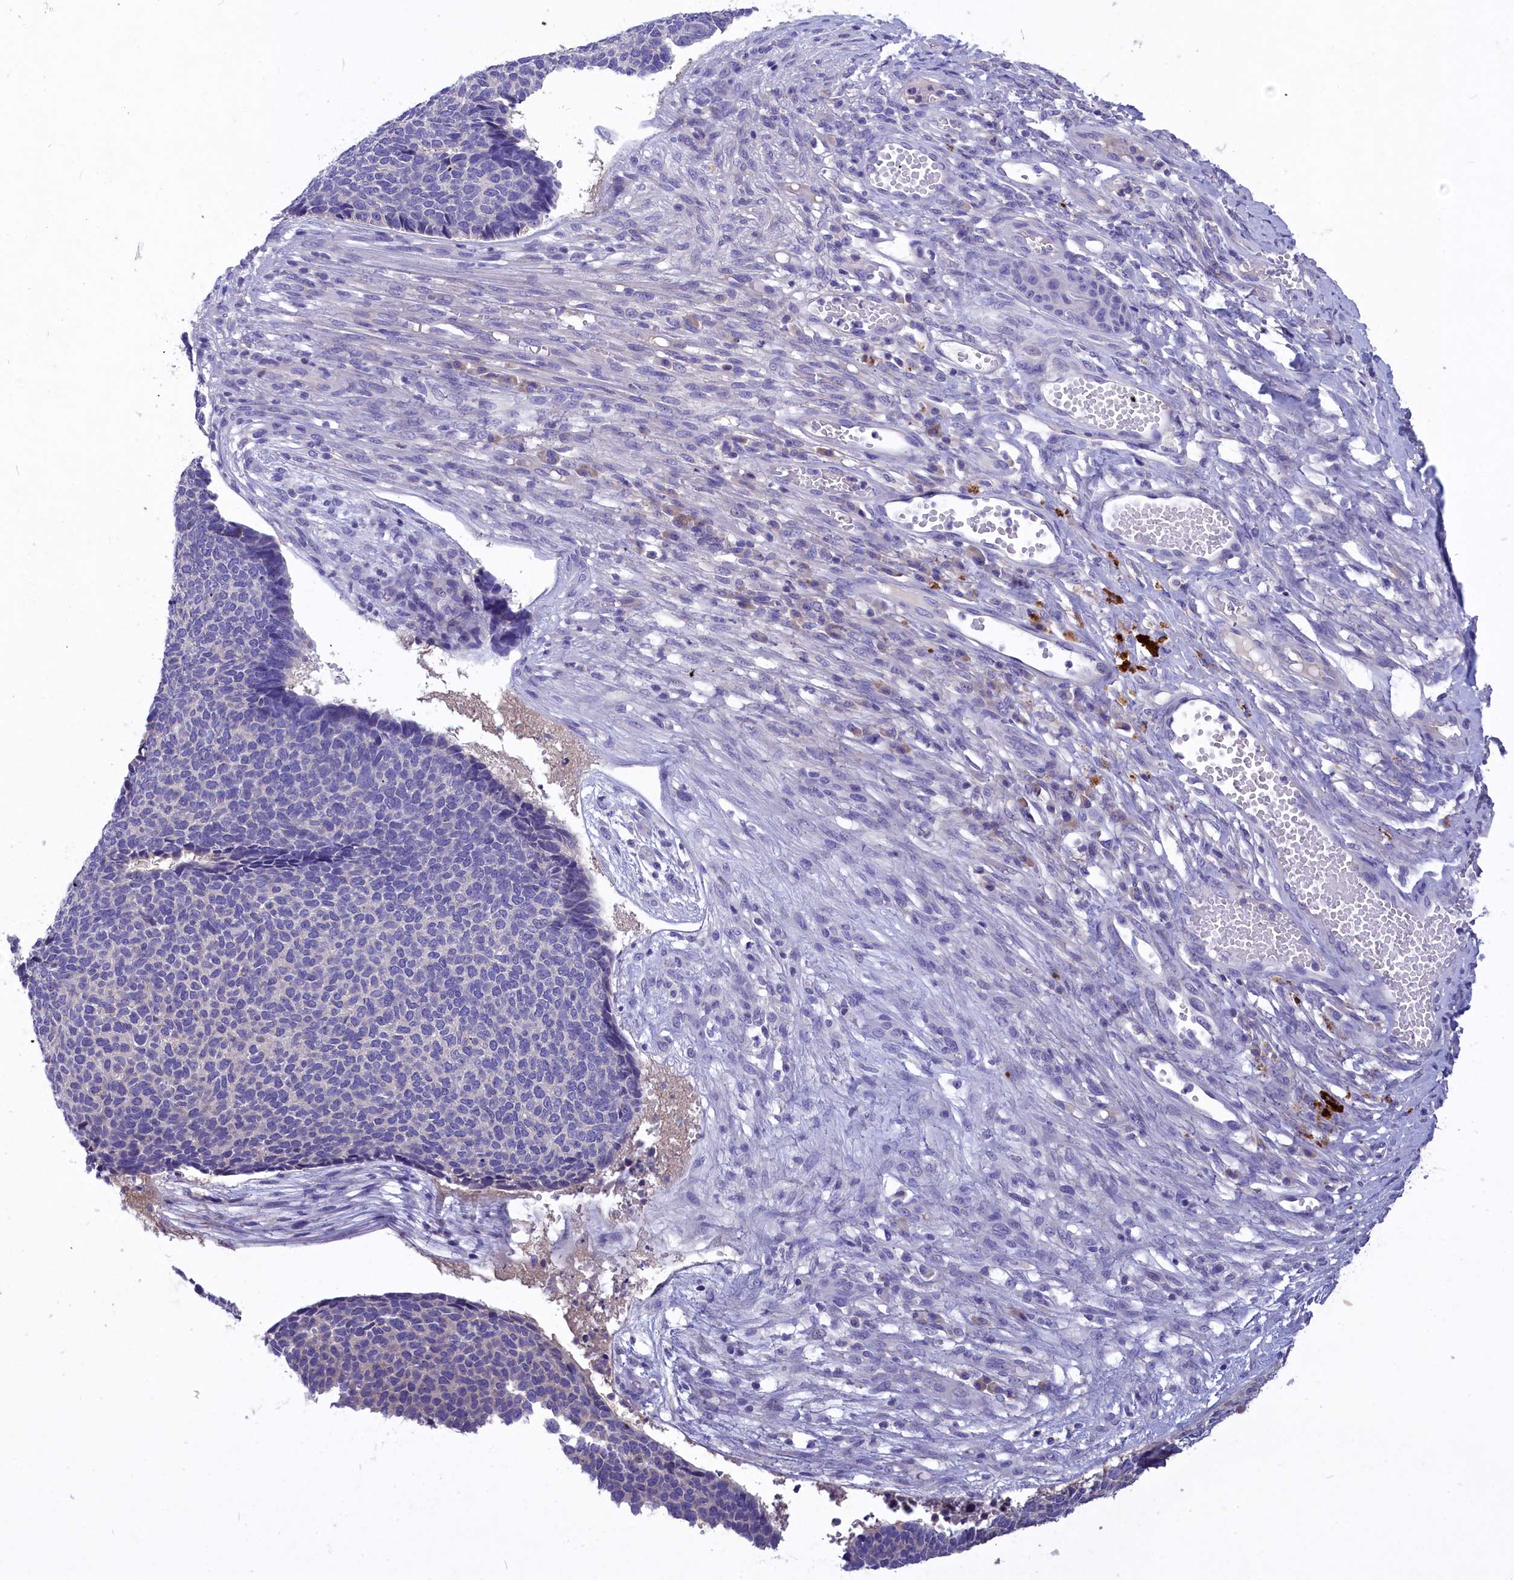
{"staining": {"intensity": "negative", "quantity": "none", "location": "none"}, "tissue": "skin cancer", "cell_type": "Tumor cells", "image_type": "cancer", "snomed": [{"axis": "morphology", "description": "Basal cell carcinoma"}, {"axis": "topography", "description": "Skin"}], "caption": "Immunohistochemistry photomicrograph of neoplastic tissue: human basal cell carcinoma (skin) stained with DAB displays no significant protein expression in tumor cells.", "gene": "DEFB119", "patient": {"sex": "female", "age": 84}}